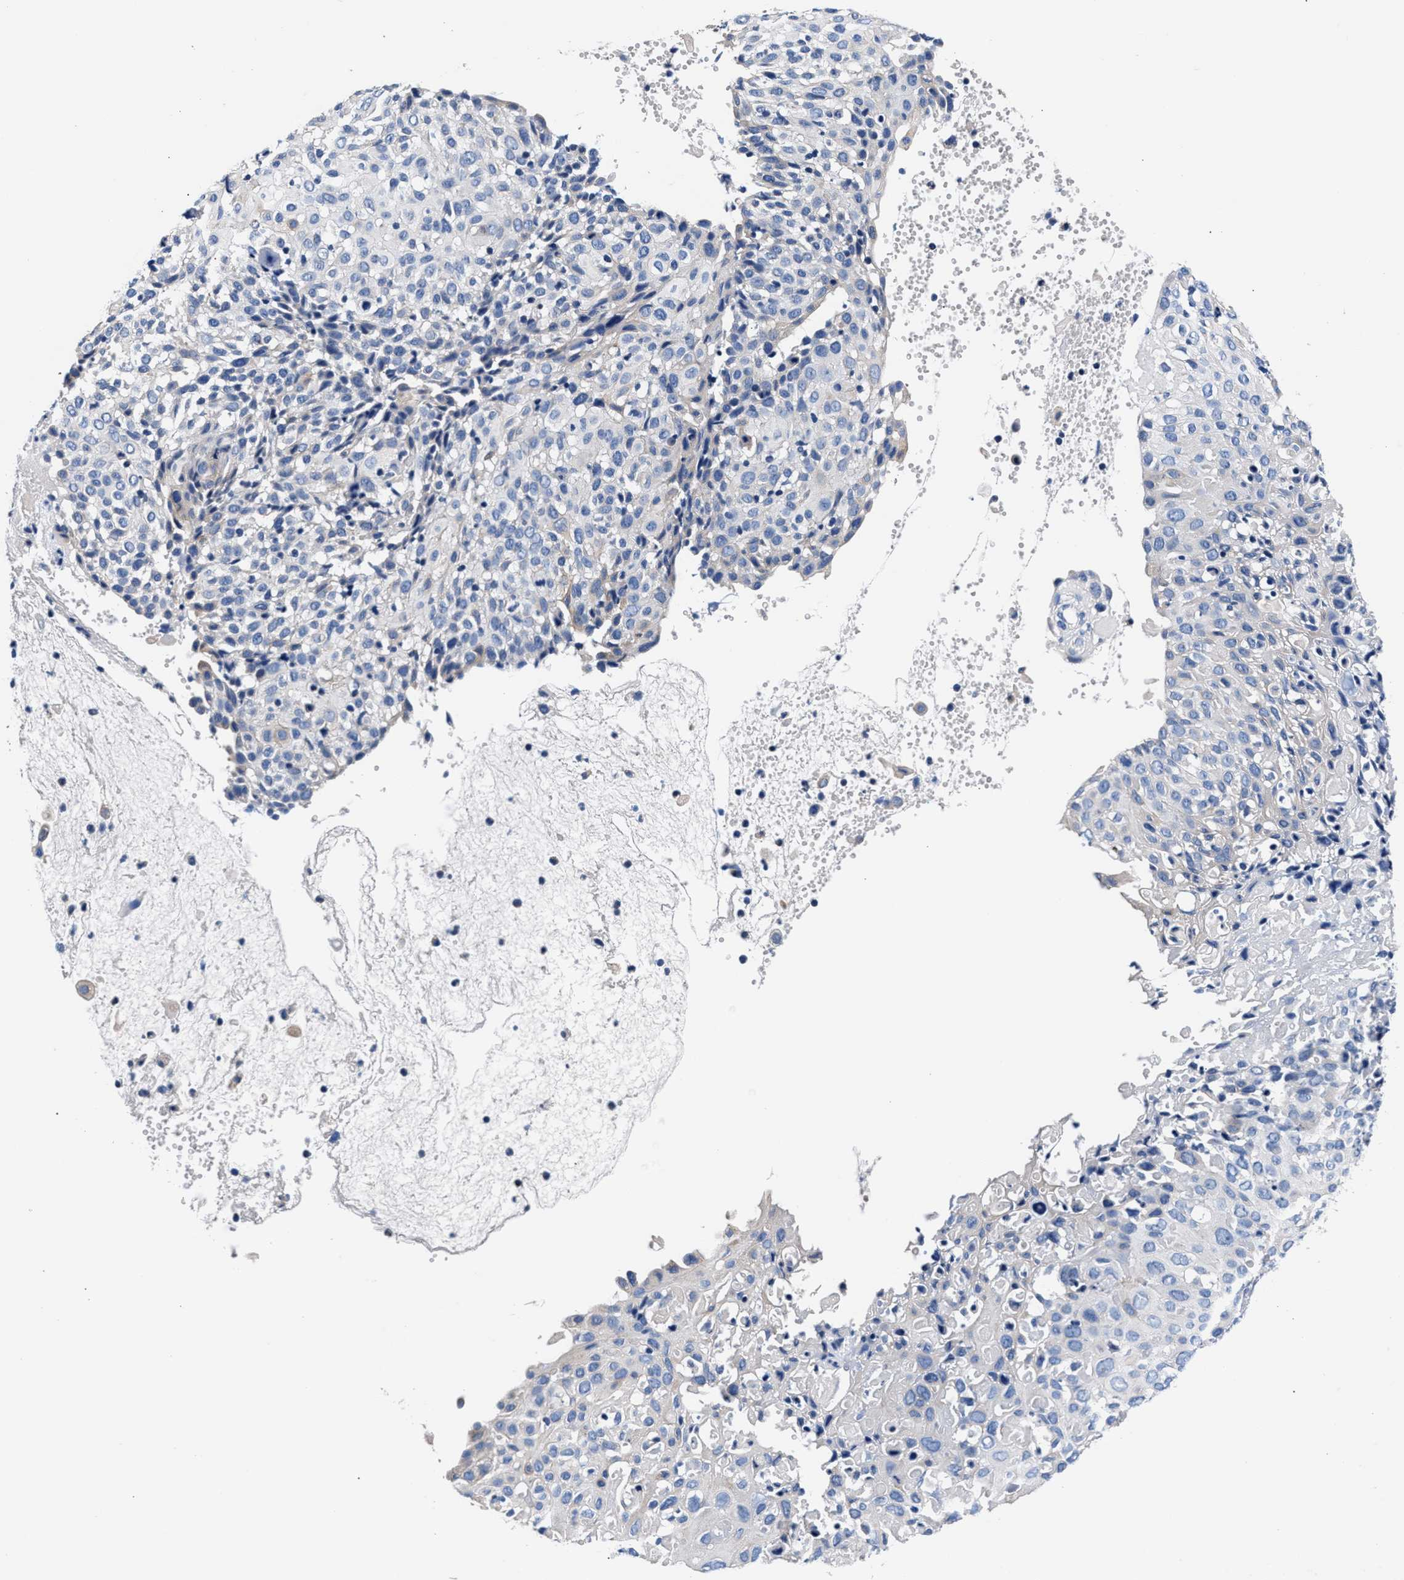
{"staining": {"intensity": "negative", "quantity": "none", "location": "none"}, "tissue": "cervical cancer", "cell_type": "Tumor cells", "image_type": "cancer", "snomed": [{"axis": "morphology", "description": "Squamous cell carcinoma, NOS"}, {"axis": "topography", "description": "Cervix"}], "caption": "High power microscopy photomicrograph of an IHC micrograph of cervical squamous cell carcinoma, revealing no significant staining in tumor cells. The staining was performed using DAB (3,3'-diaminobenzidine) to visualize the protein expression in brown, while the nuclei were stained in blue with hematoxylin (Magnification: 20x).", "gene": "PHF24", "patient": {"sex": "female", "age": 74}}